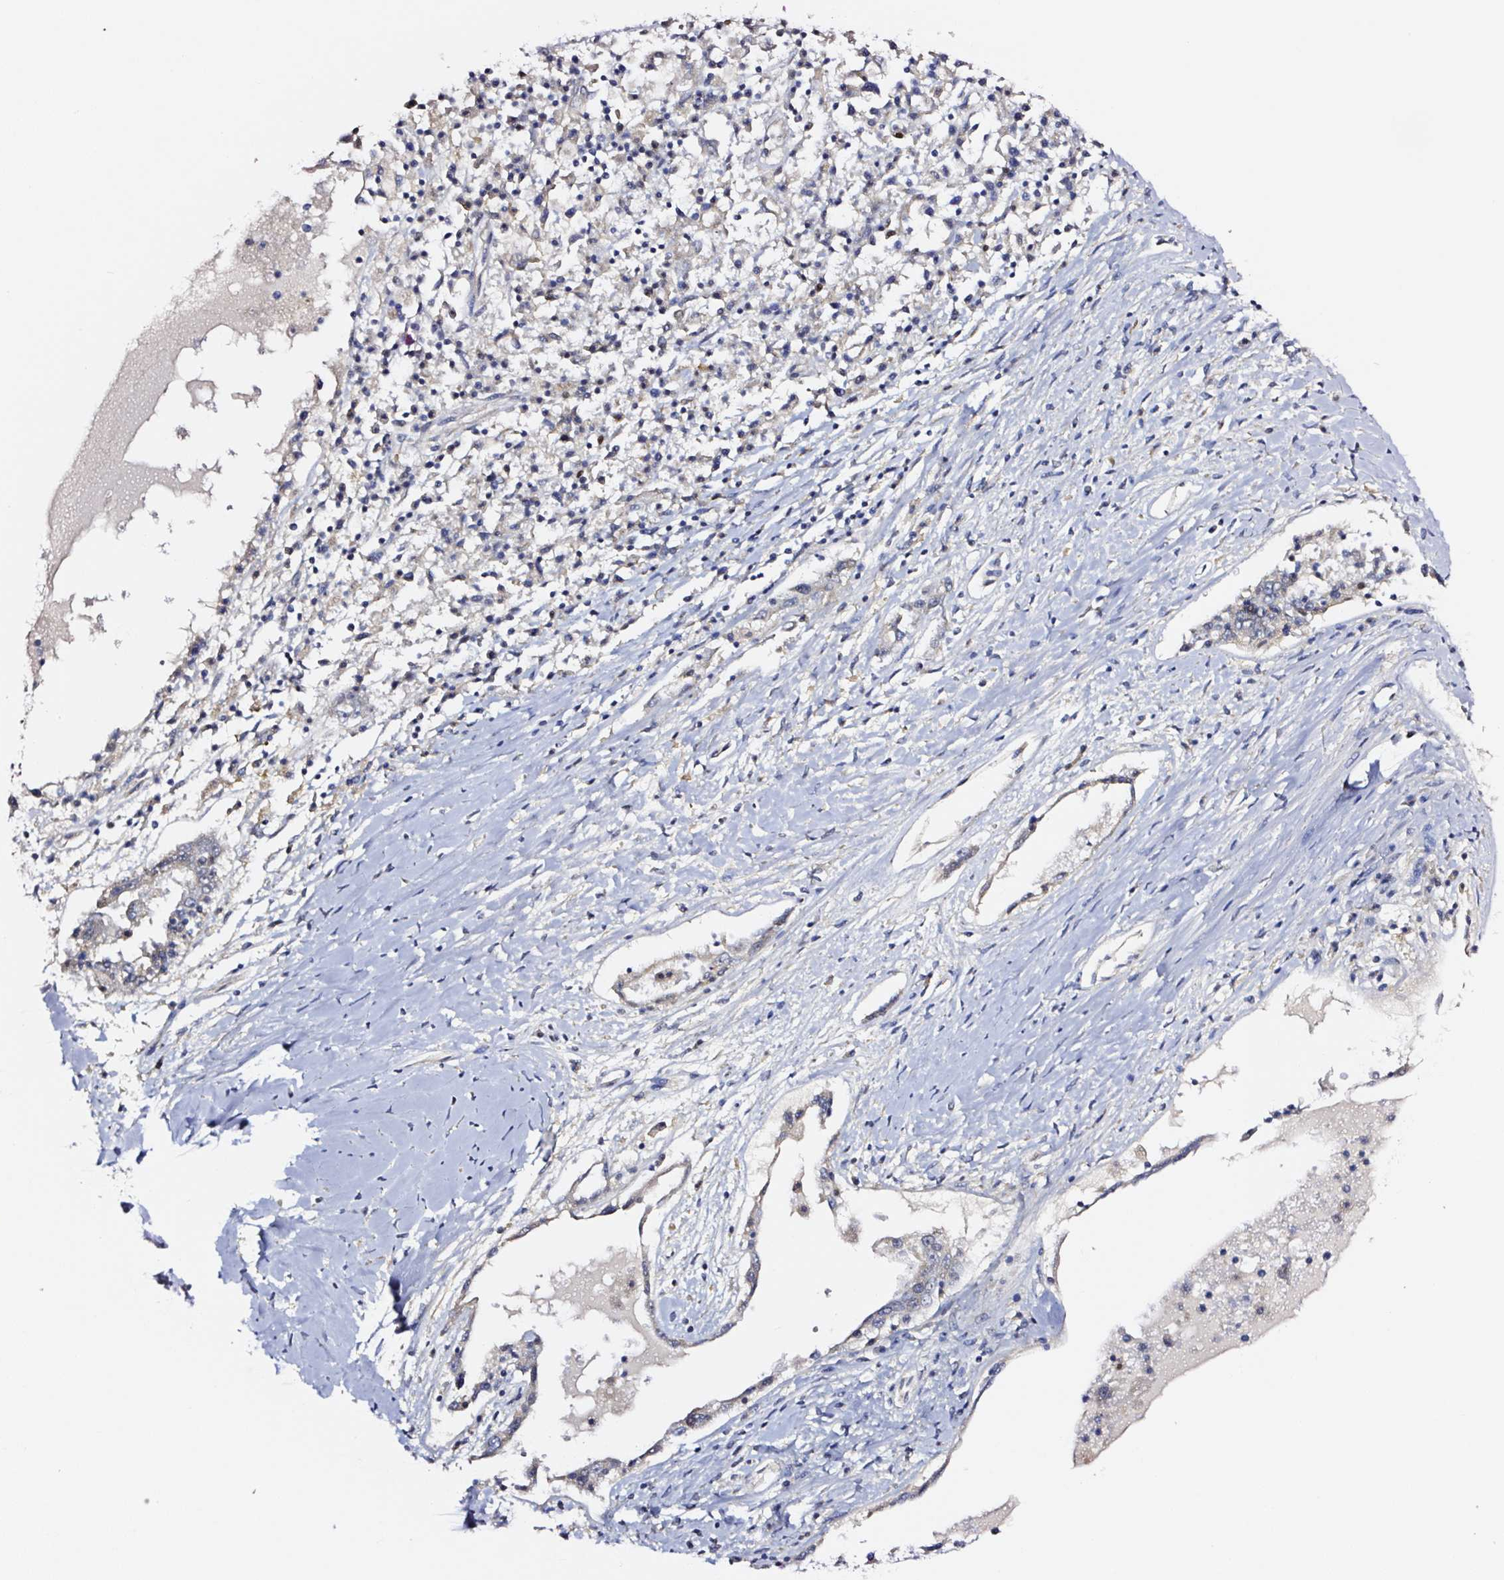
{"staining": {"intensity": "negative", "quantity": "none", "location": "none"}, "tissue": "ovarian cancer", "cell_type": "Tumor cells", "image_type": "cancer", "snomed": [{"axis": "morphology", "description": "Carcinoma, endometroid"}, {"axis": "topography", "description": "Ovary"}], "caption": "Immunohistochemistry (IHC) histopathology image of neoplastic tissue: ovarian endometroid carcinoma stained with DAB (3,3'-diaminobenzidine) demonstrates no significant protein expression in tumor cells.", "gene": "PRKAA2", "patient": {"sex": "female", "age": 62}}